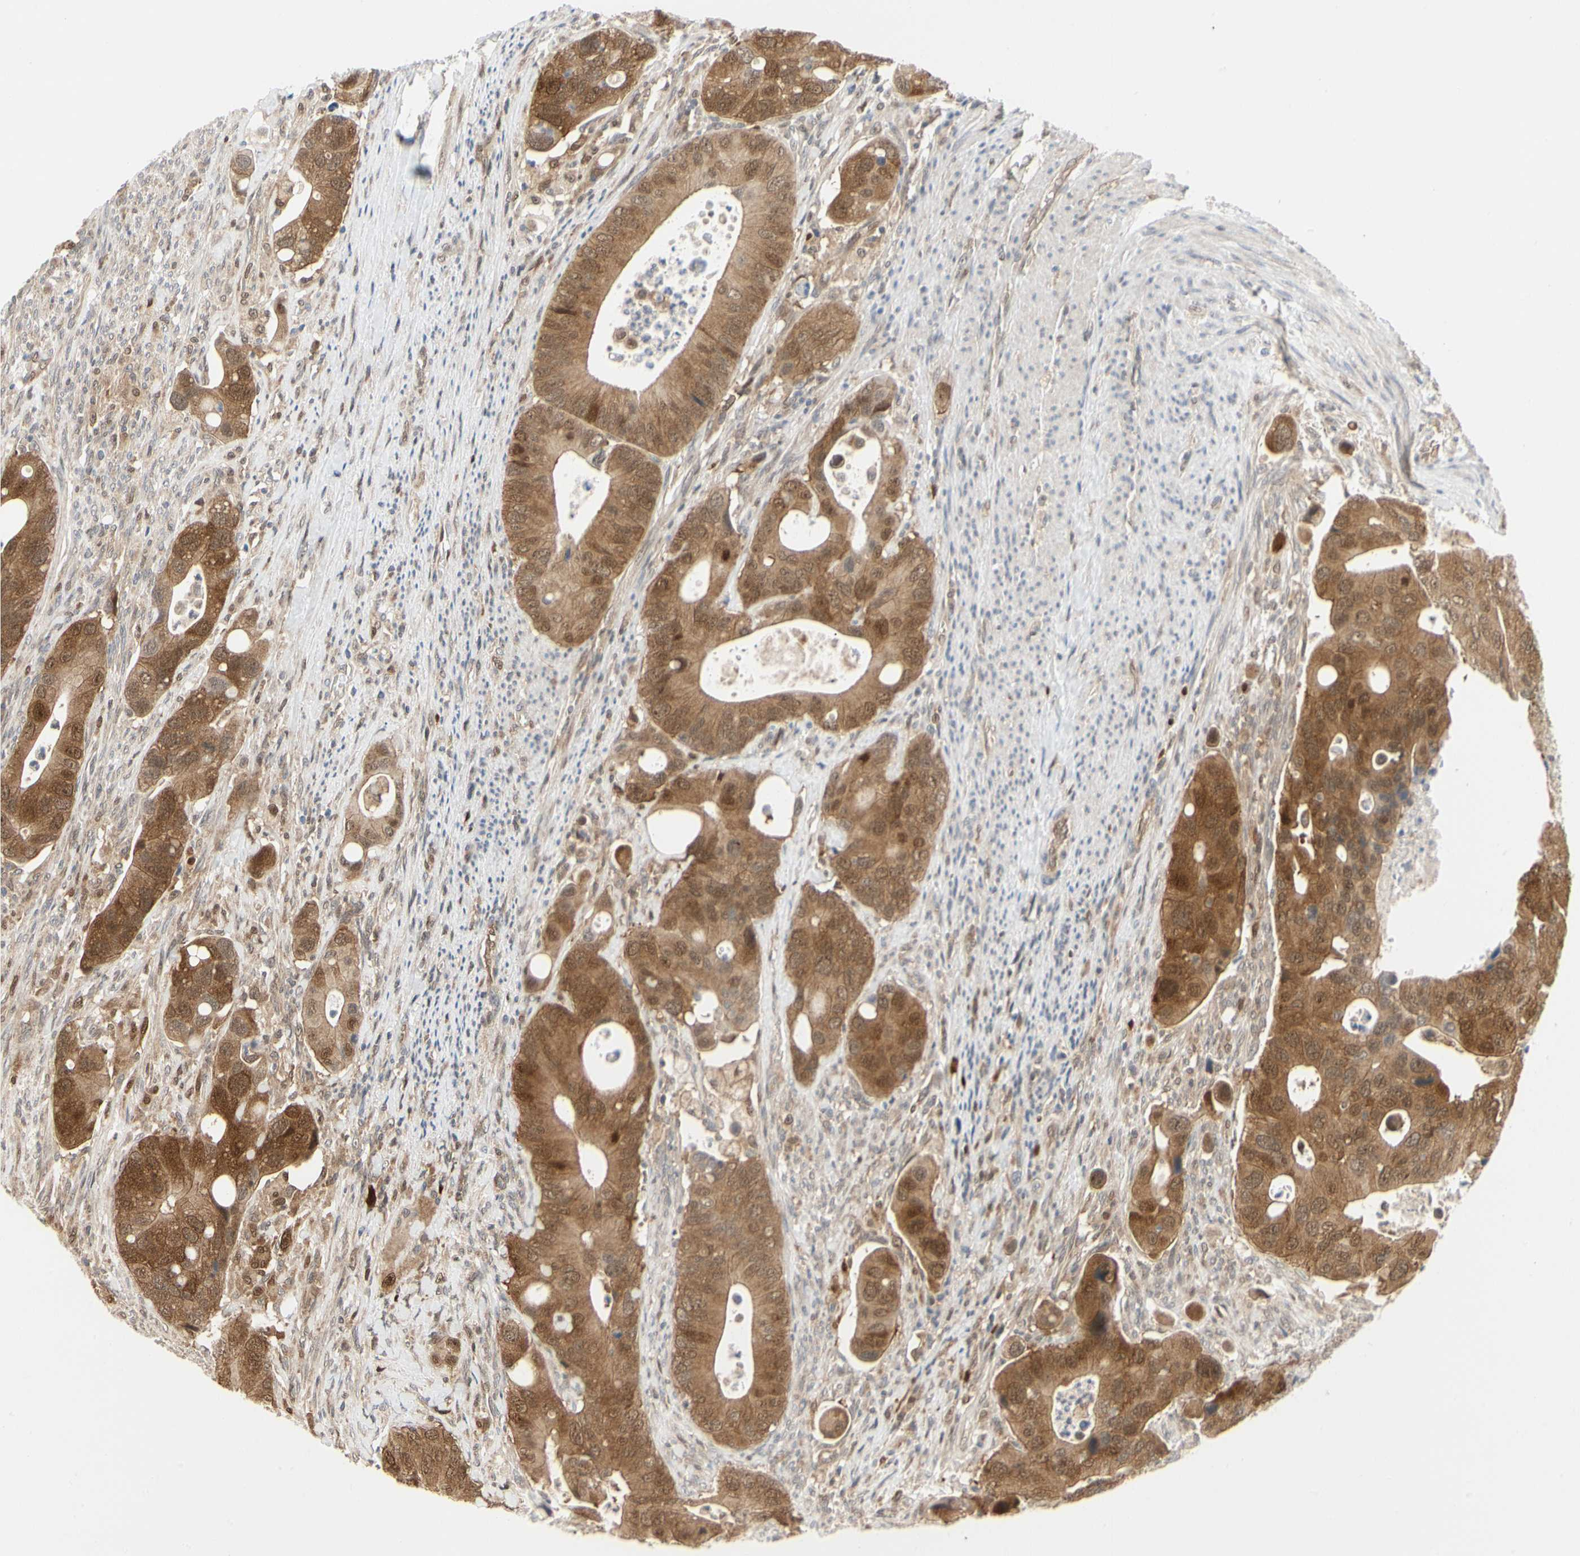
{"staining": {"intensity": "strong", "quantity": ">75%", "location": "cytoplasmic/membranous"}, "tissue": "colorectal cancer", "cell_type": "Tumor cells", "image_type": "cancer", "snomed": [{"axis": "morphology", "description": "Adenocarcinoma, NOS"}, {"axis": "topography", "description": "Rectum"}], "caption": "Adenocarcinoma (colorectal) stained with a protein marker exhibits strong staining in tumor cells.", "gene": "CDK5", "patient": {"sex": "female", "age": 57}}